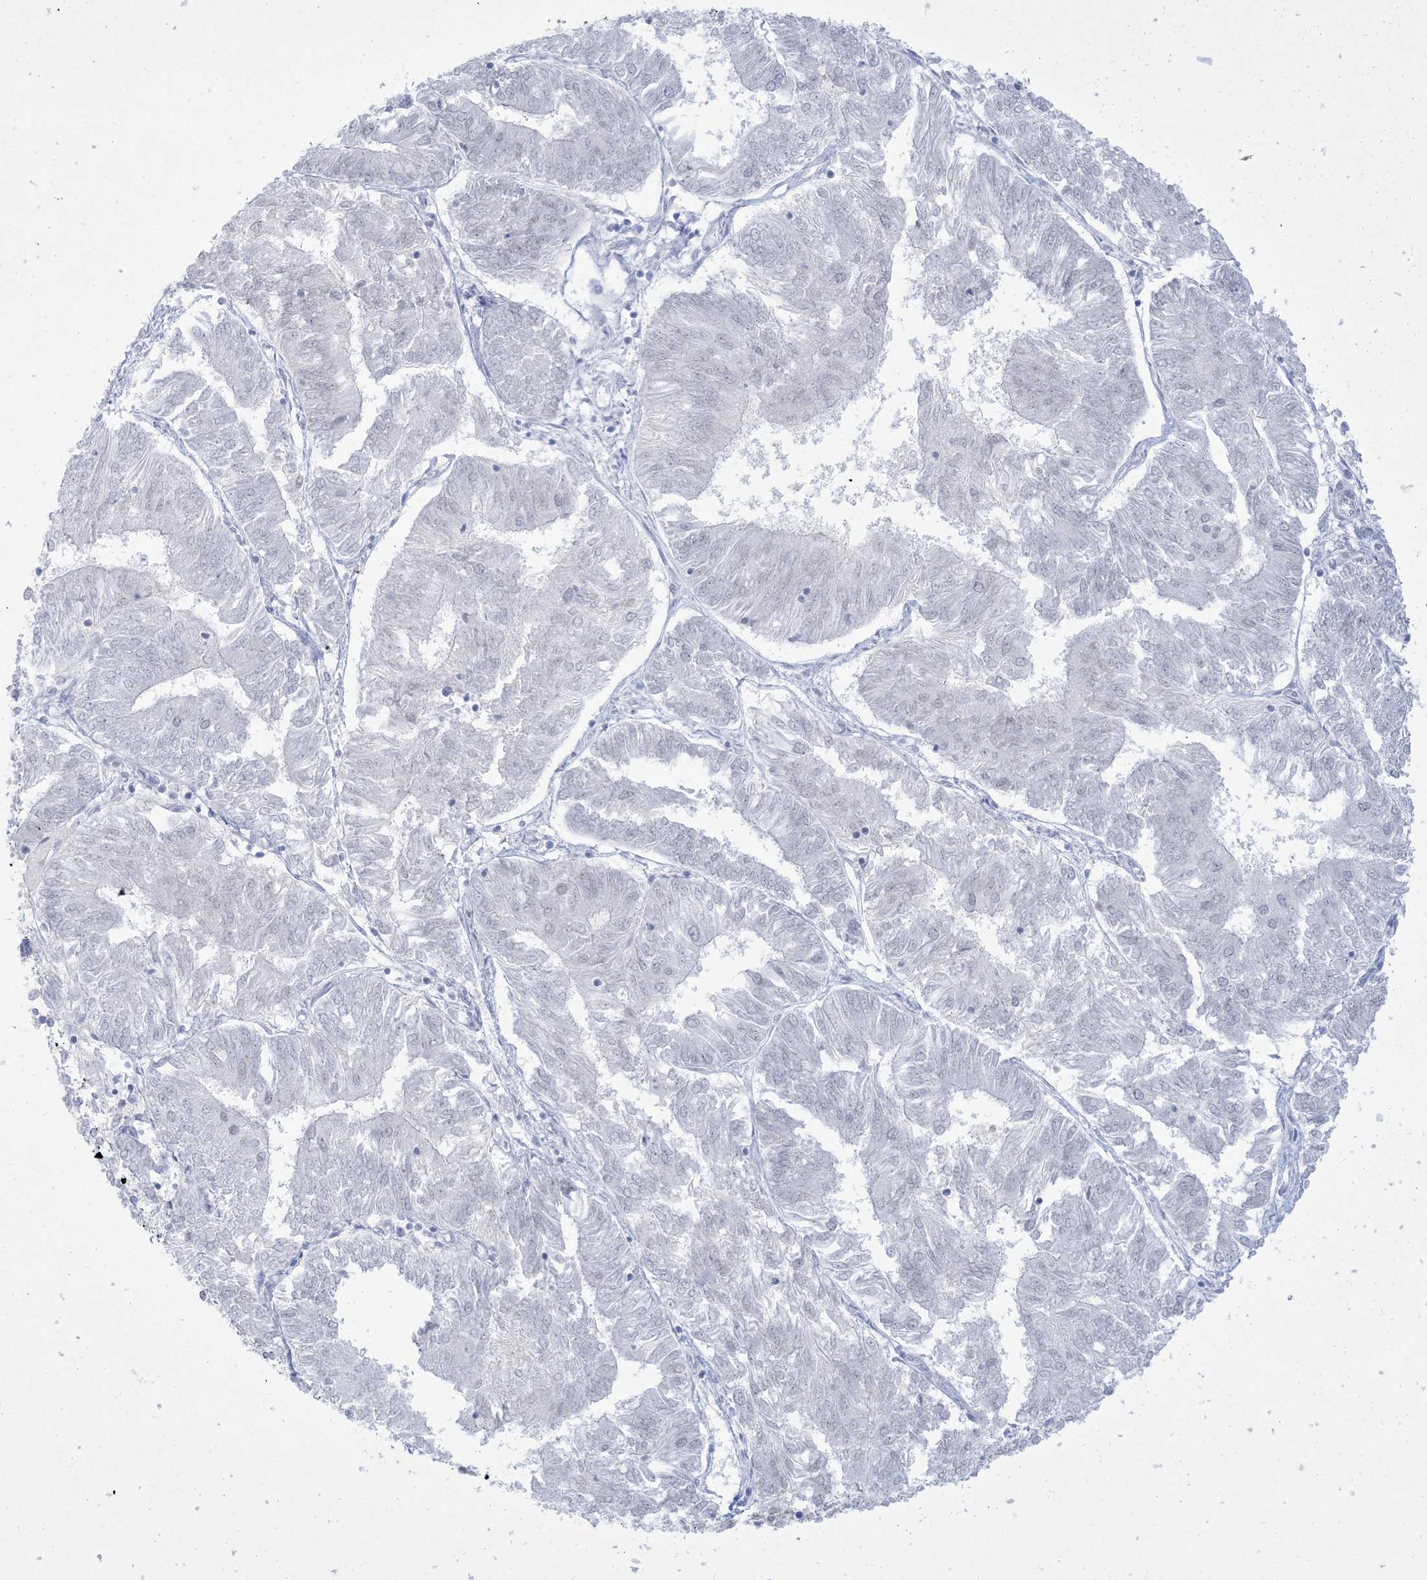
{"staining": {"intensity": "negative", "quantity": "none", "location": "none"}, "tissue": "endometrial cancer", "cell_type": "Tumor cells", "image_type": "cancer", "snomed": [{"axis": "morphology", "description": "Adenocarcinoma, NOS"}, {"axis": "topography", "description": "Endometrium"}], "caption": "The micrograph shows no staining of tumor cells in endometrial adenocarcinoma.", "gene": "HOMEZ", "patient": {"sex": "female", "age": 58}}